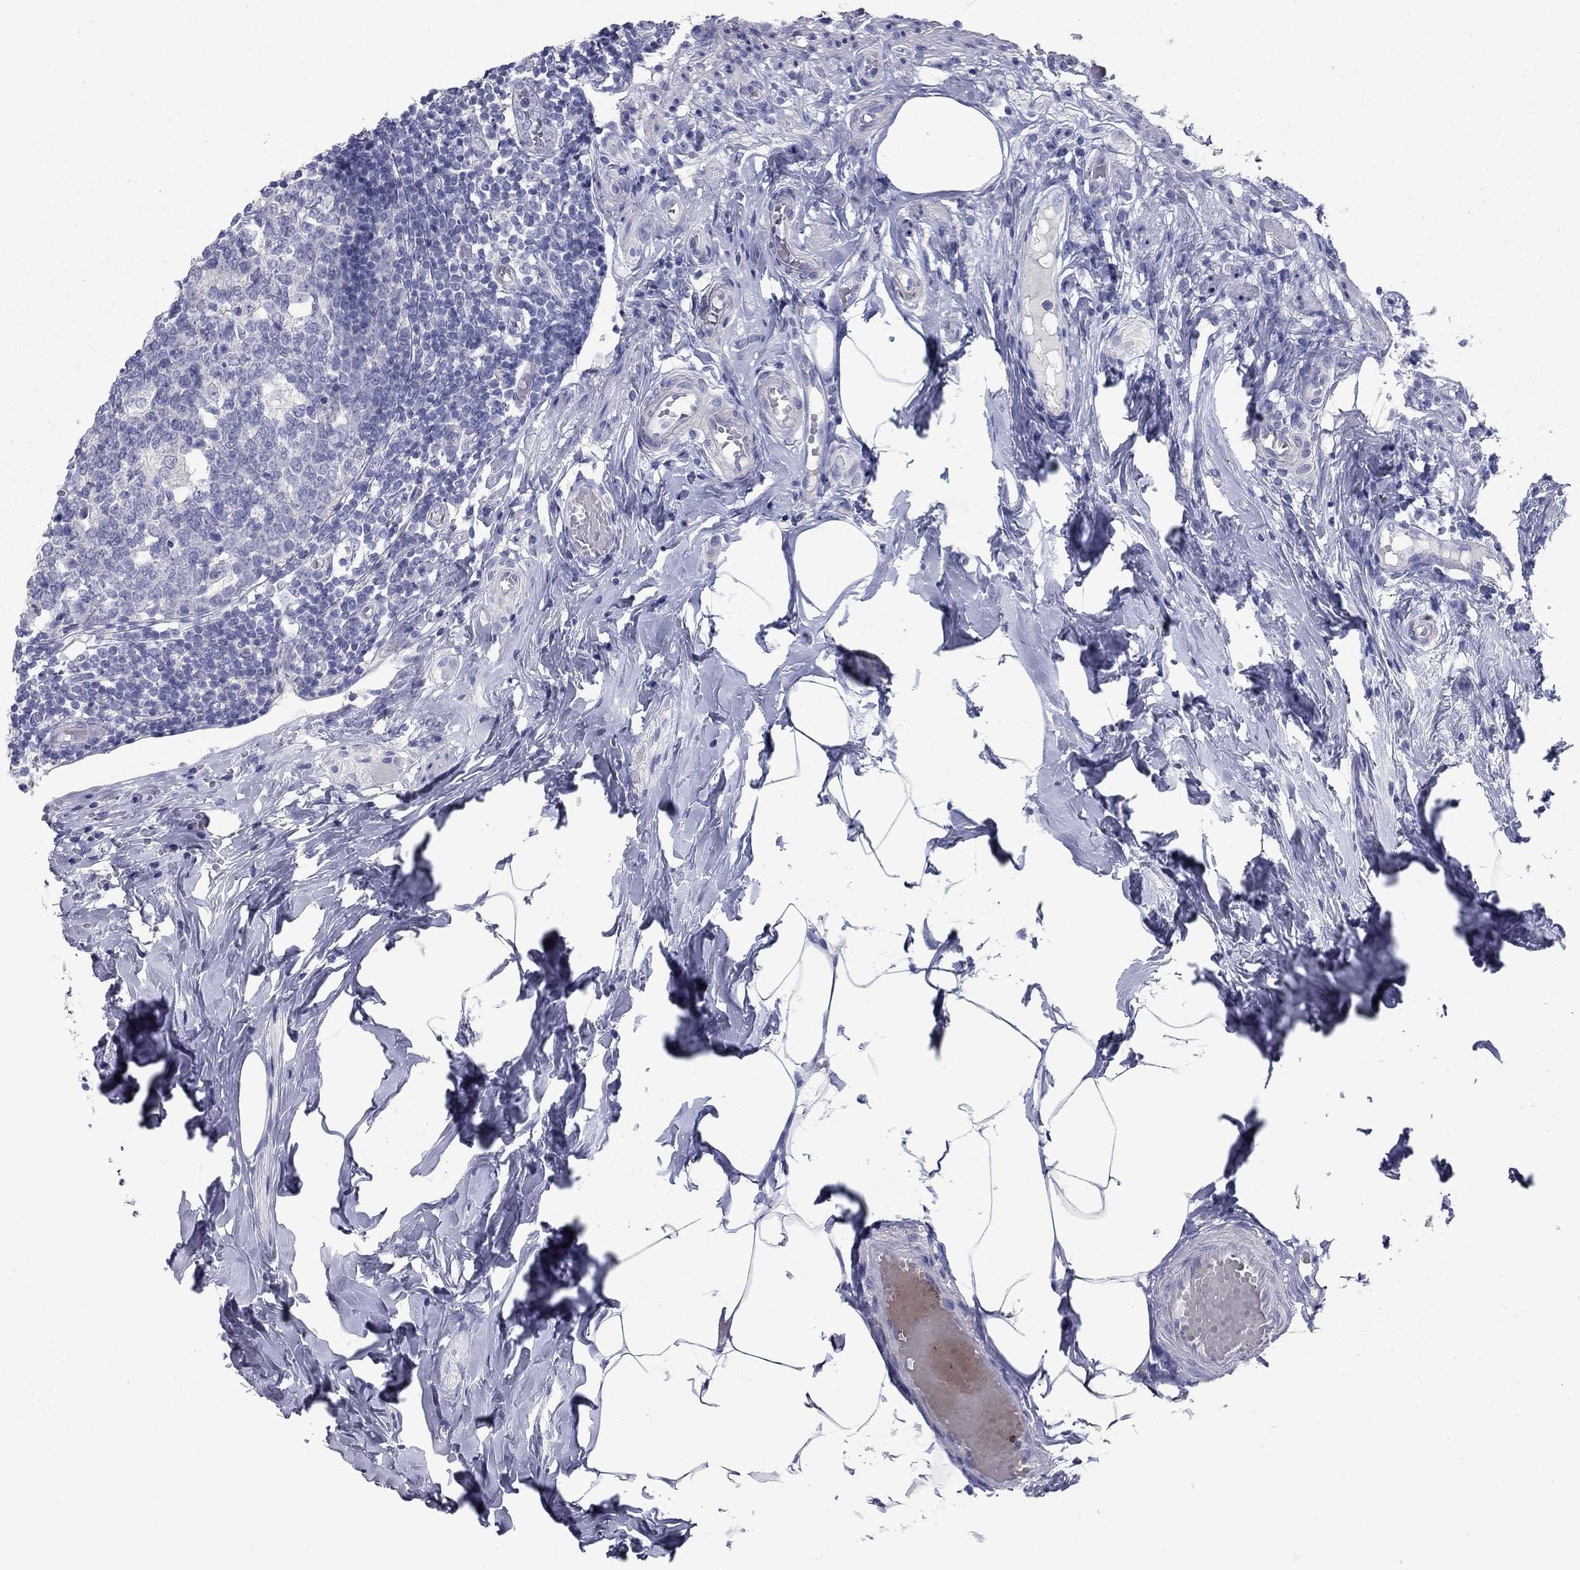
{"staining": {"intensity": "negative", "quantity": "none", "location": "none"}, "tissue": "appendix", "cell_type": "Glandular cells", "image_type": "normal", "snomed": [{"axis": "morphology", "description": "Normal tissue, NOS"}, {"axis": "topography", "description": "Appendix"}], "caption": "A high-resolution micrograph shows IHC staining of normal appendix, which displays no significant positivity in glandular cells.", "gene": "KIRREL2", "patient": {"sex": "female", "age": 32}}